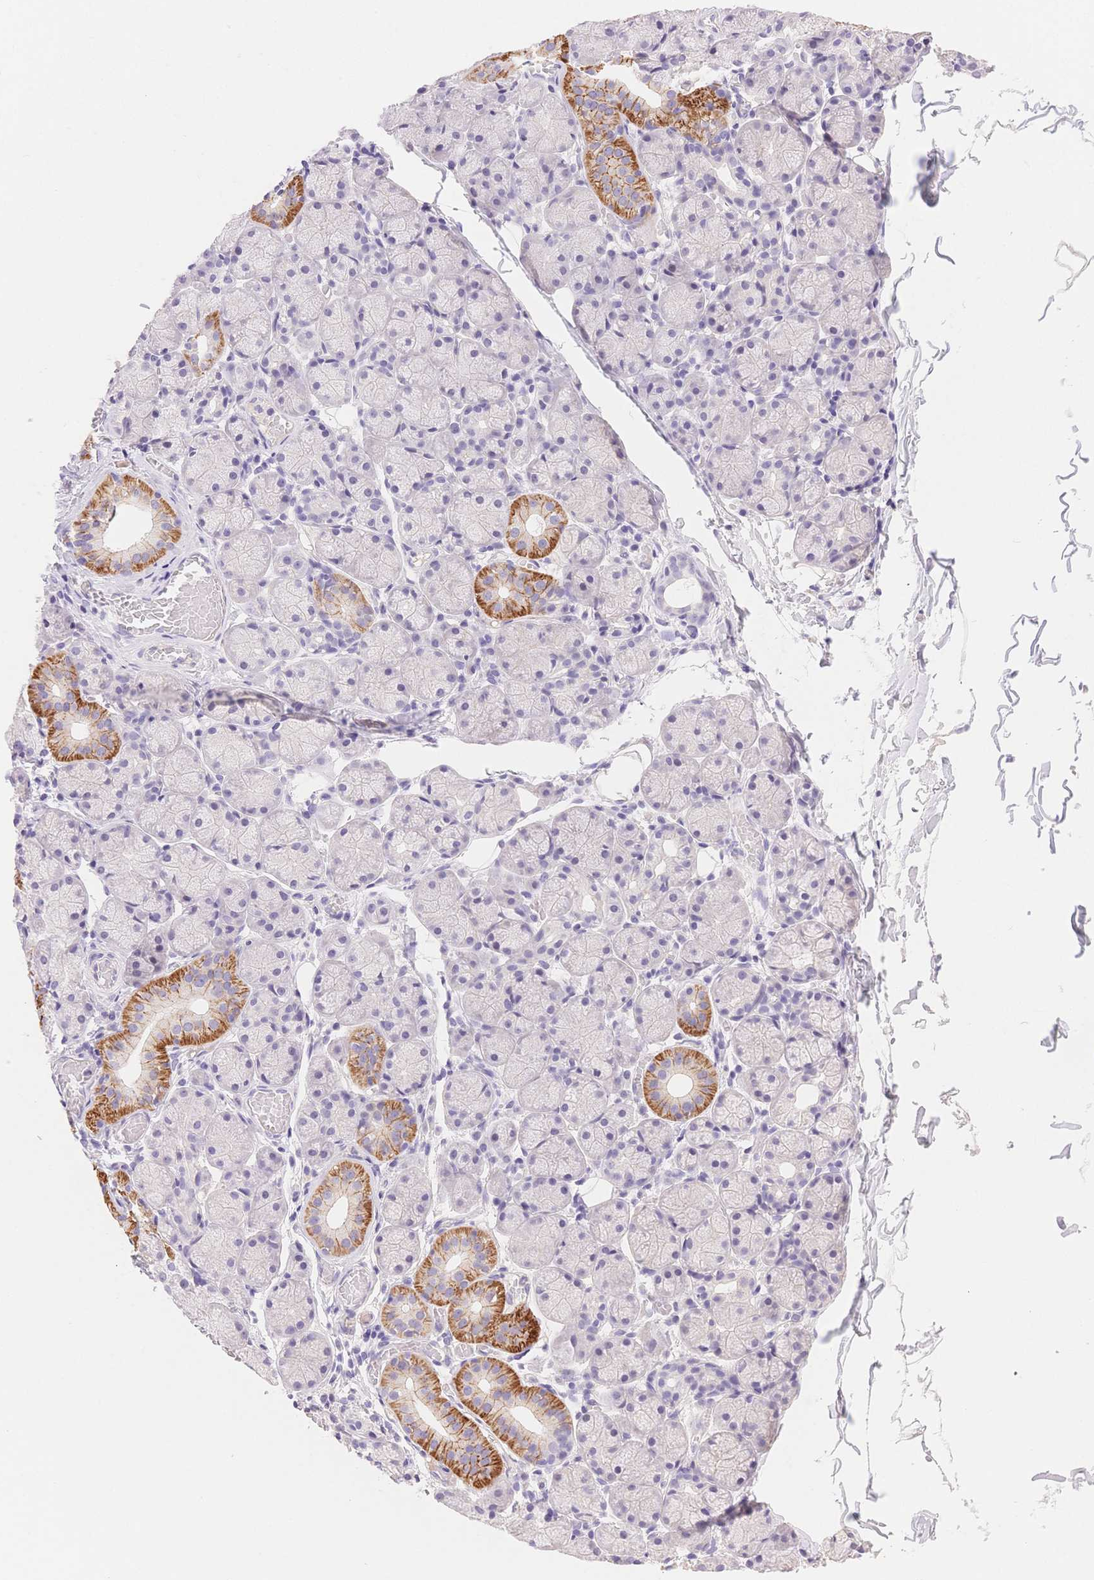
{"staining": {"intensity": "moderate", "quantity": "<25%", "location": "cytoplasmic/membranous"}, "tissue": "salivary gland", "cell_type": "Glandular cells", "image_type": "normal", "snomed": [{"axis": "morphology", "description": "Normal tissue, NOS"}, {"axis": "topography", "description": "Salivary gland"}, {"axis": "topography", "description": "Peripheral nerve tissue"}], "caption": "IHC (DAB (3,3'-diaminobenzidine)) staining of normal salivary gland displays moderate cytoplasmic/membranous protein expression in about <25% of glandular cells. The staining was performed using DAB to visualize the protein expression in brown, while the nuclei were stained in blue with hematoxylin (Magnification: 20x).", "gene": "MYOM1", "patient": {"sex": "female", "age": 24}}